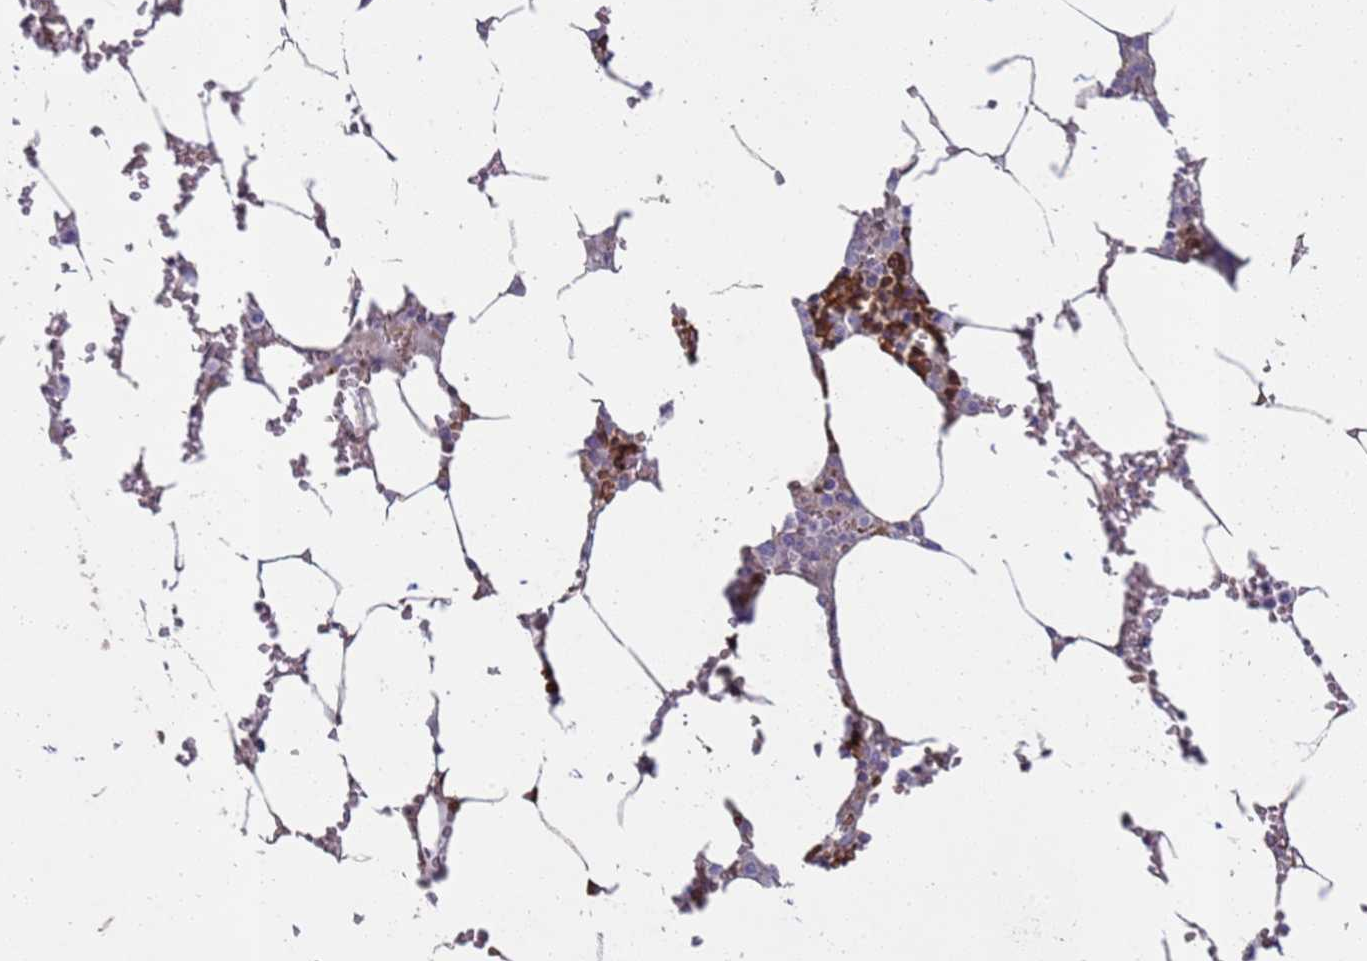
{"staining": {"intensity": "strong", "quantity": "<25%", "location": "cytoplasmic/membranous,nuclear"}, "tissue": "bone marrow", "cell_type": "Hematopoietic cells", "image_type": "normal", "snomed": [{"axis": "morphology", "description": "Normal tissue, NOS"}, {"axis": "topography", "description": "Bone marrow"}], "caption": "Protein expression by immunohistochemistry (IHC) shows strong cytoplasmic/membranous,nuclear expression in about <25% of hematopoietic cells in normal bone marrow.", "gene": "SGIP1", "patient": {"sex": "male", "age": 70}}